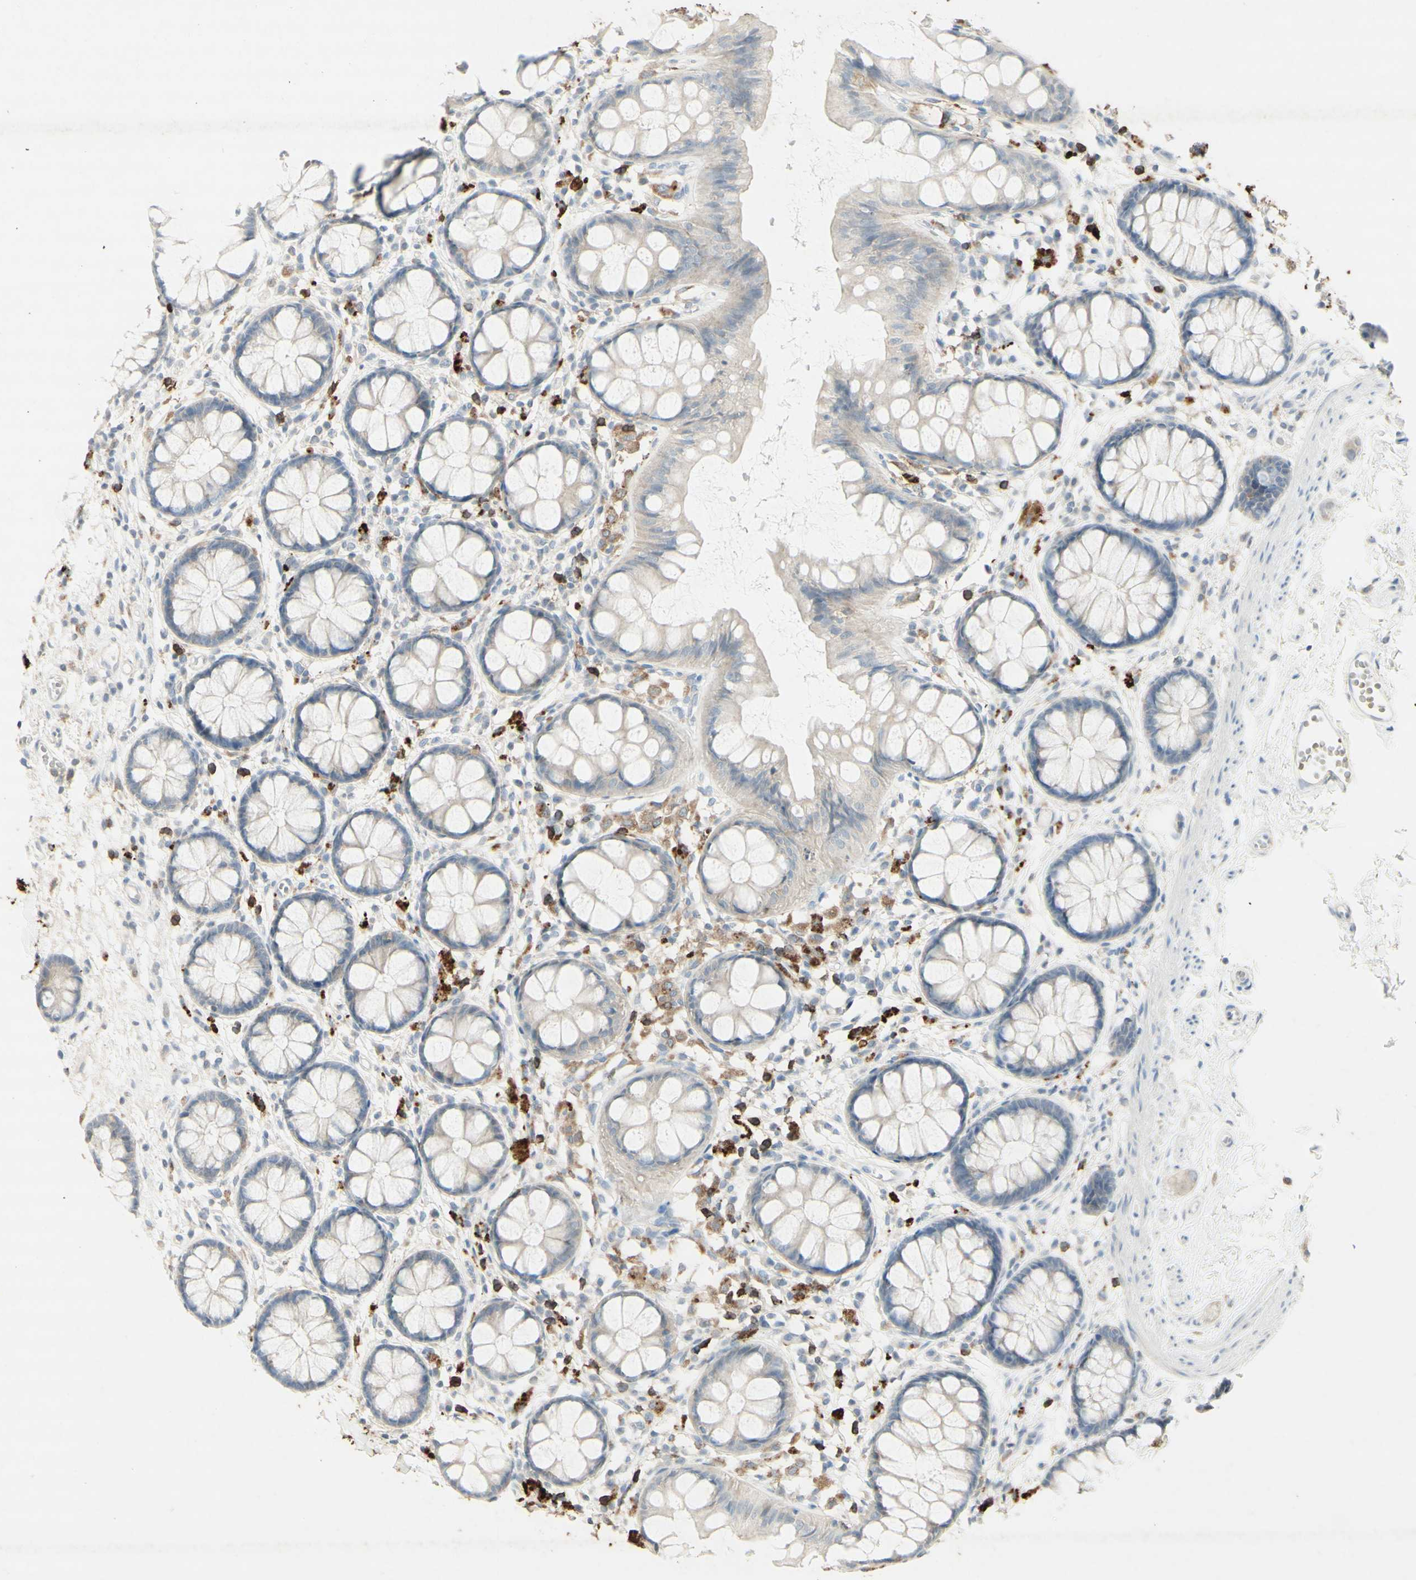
{"staining": {"intensity": "weak", "quantity": "<25%", "location": "cytoplasmic/membranous"}, "tissue": "rectum", "cell_type": "Glandular cells", "image_type": "normal", "snomed": [{"axis": "morphology", "description": "Normal tissue, NOS"}, {"axis": "topography", "description": "Rectum"}], "caption": "This micrograph is of unremarkable rectum stained with immunohistochemistry to label a protein in brown with the nuclei are counter-stained blue. There is no expression in glandular cells. (Brightfield microscopy of DAB IHC at high magnification).", "gene": "ATP6V1B1", "patient": {"sex": "female", "age": 66}}